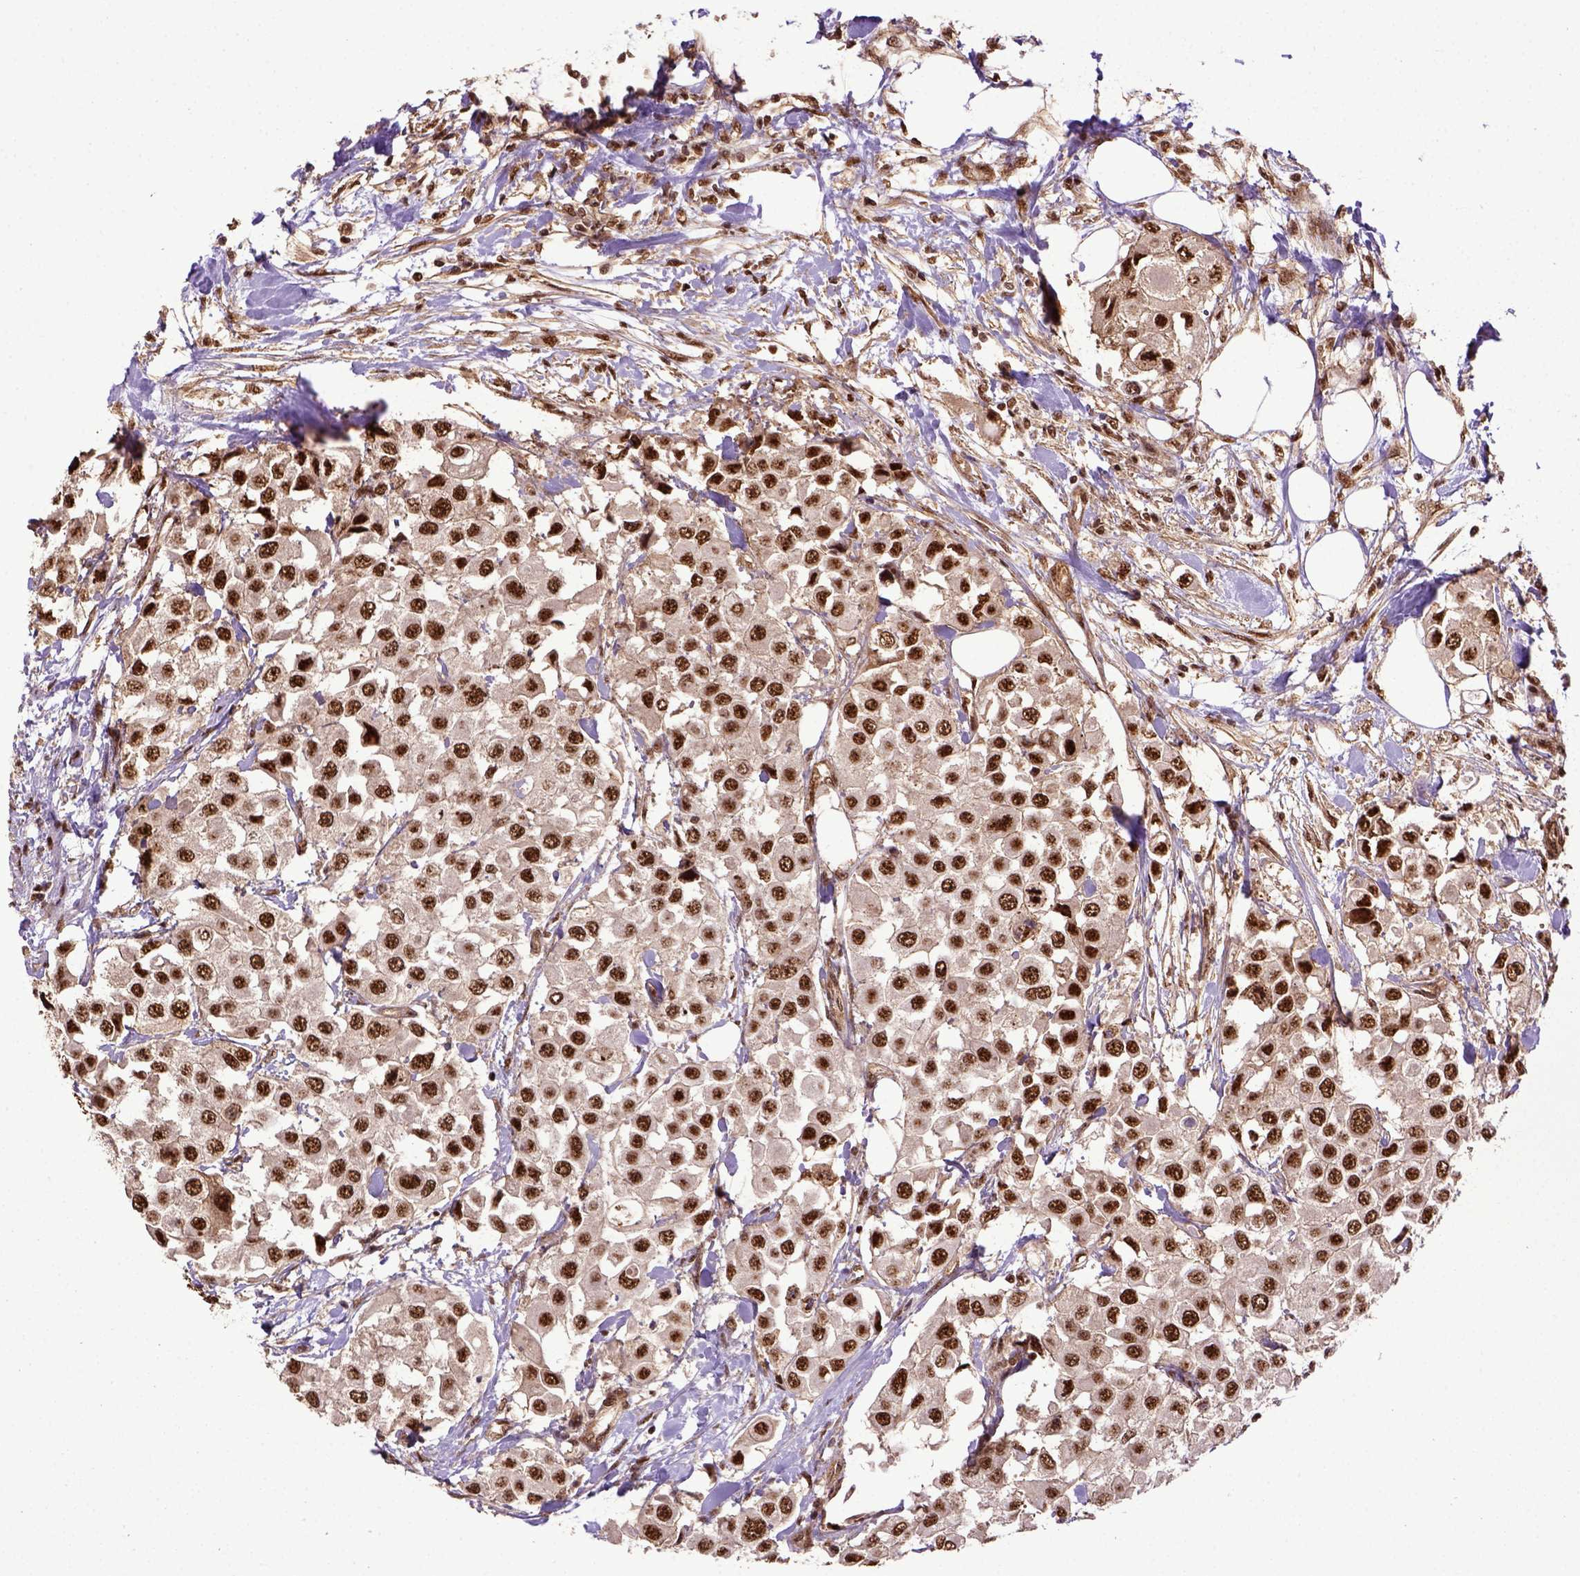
{"staining": {"intensity": "strong", "quantity": ">75%", "location": "nuclear"}, "tissue": "urothelial cancer", "cell_type": "Tumor cells", "image_type": "cancer", "snomed": [{"axis": "morphology", "description": "Urothelial carcinoma, High grade"}, {"axis": "topography", "description": "Urinary bladder"}], "caption": "Protein analysis of urothelial carcinoma (high-grade) tissue displays strong nuclear expression in approximately >75% of tumor cells.", "gene": "PPIG", "patient": {"sex": "female", "age": 64}}